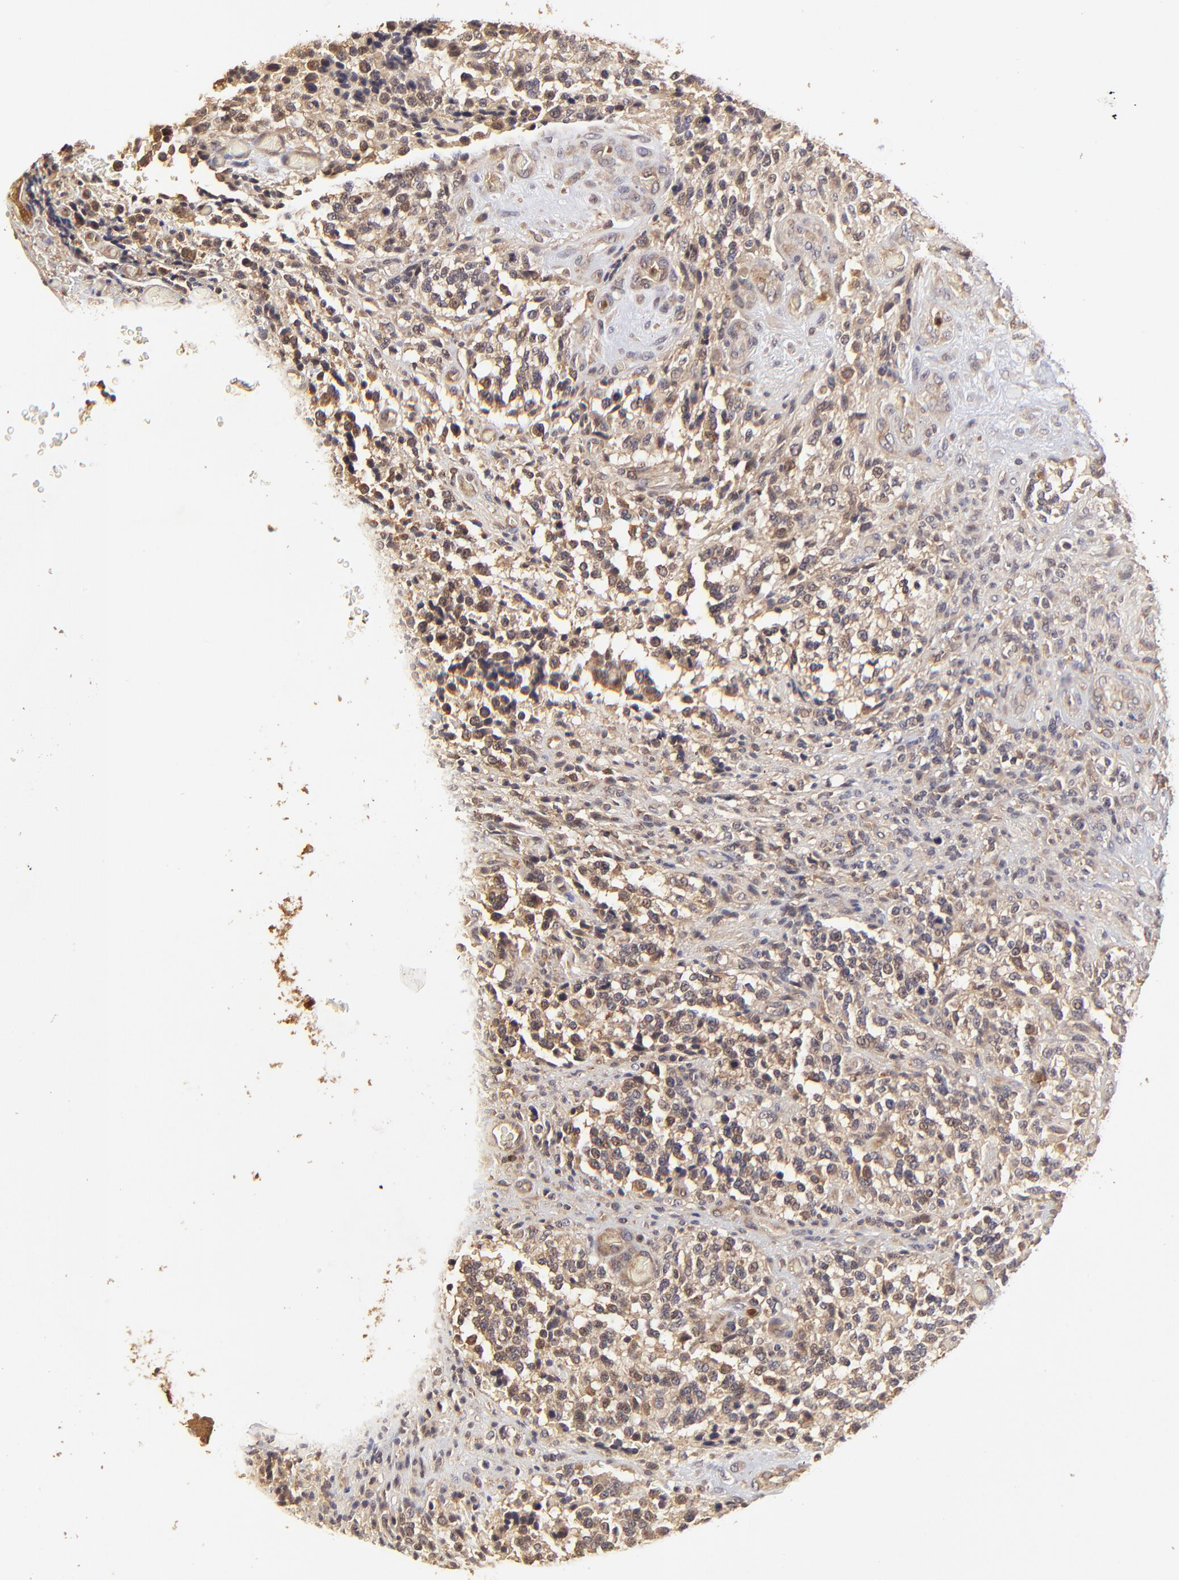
{"staining": {"intensity": "moderate", "quantity": ">75%", "location": "cytoplasmic/membranous"}, "tissue": "glioma", "cell_type": "Tumor cells", "image_type": "cancer", "snomed": [{"axis": "morphology", "description": "Glioma, malignant, High grade"}, {"axis": "topography", "description": "Brain"}], "caption": "Immunohistochemical staining of human malignant high-grade glioma reveals medium levels of moderate cytoplasmic/membranous protein staining in approximately >75% of tumor cells.", "gene": "STON2", "patient": {"sex": "male", "age": 36}}